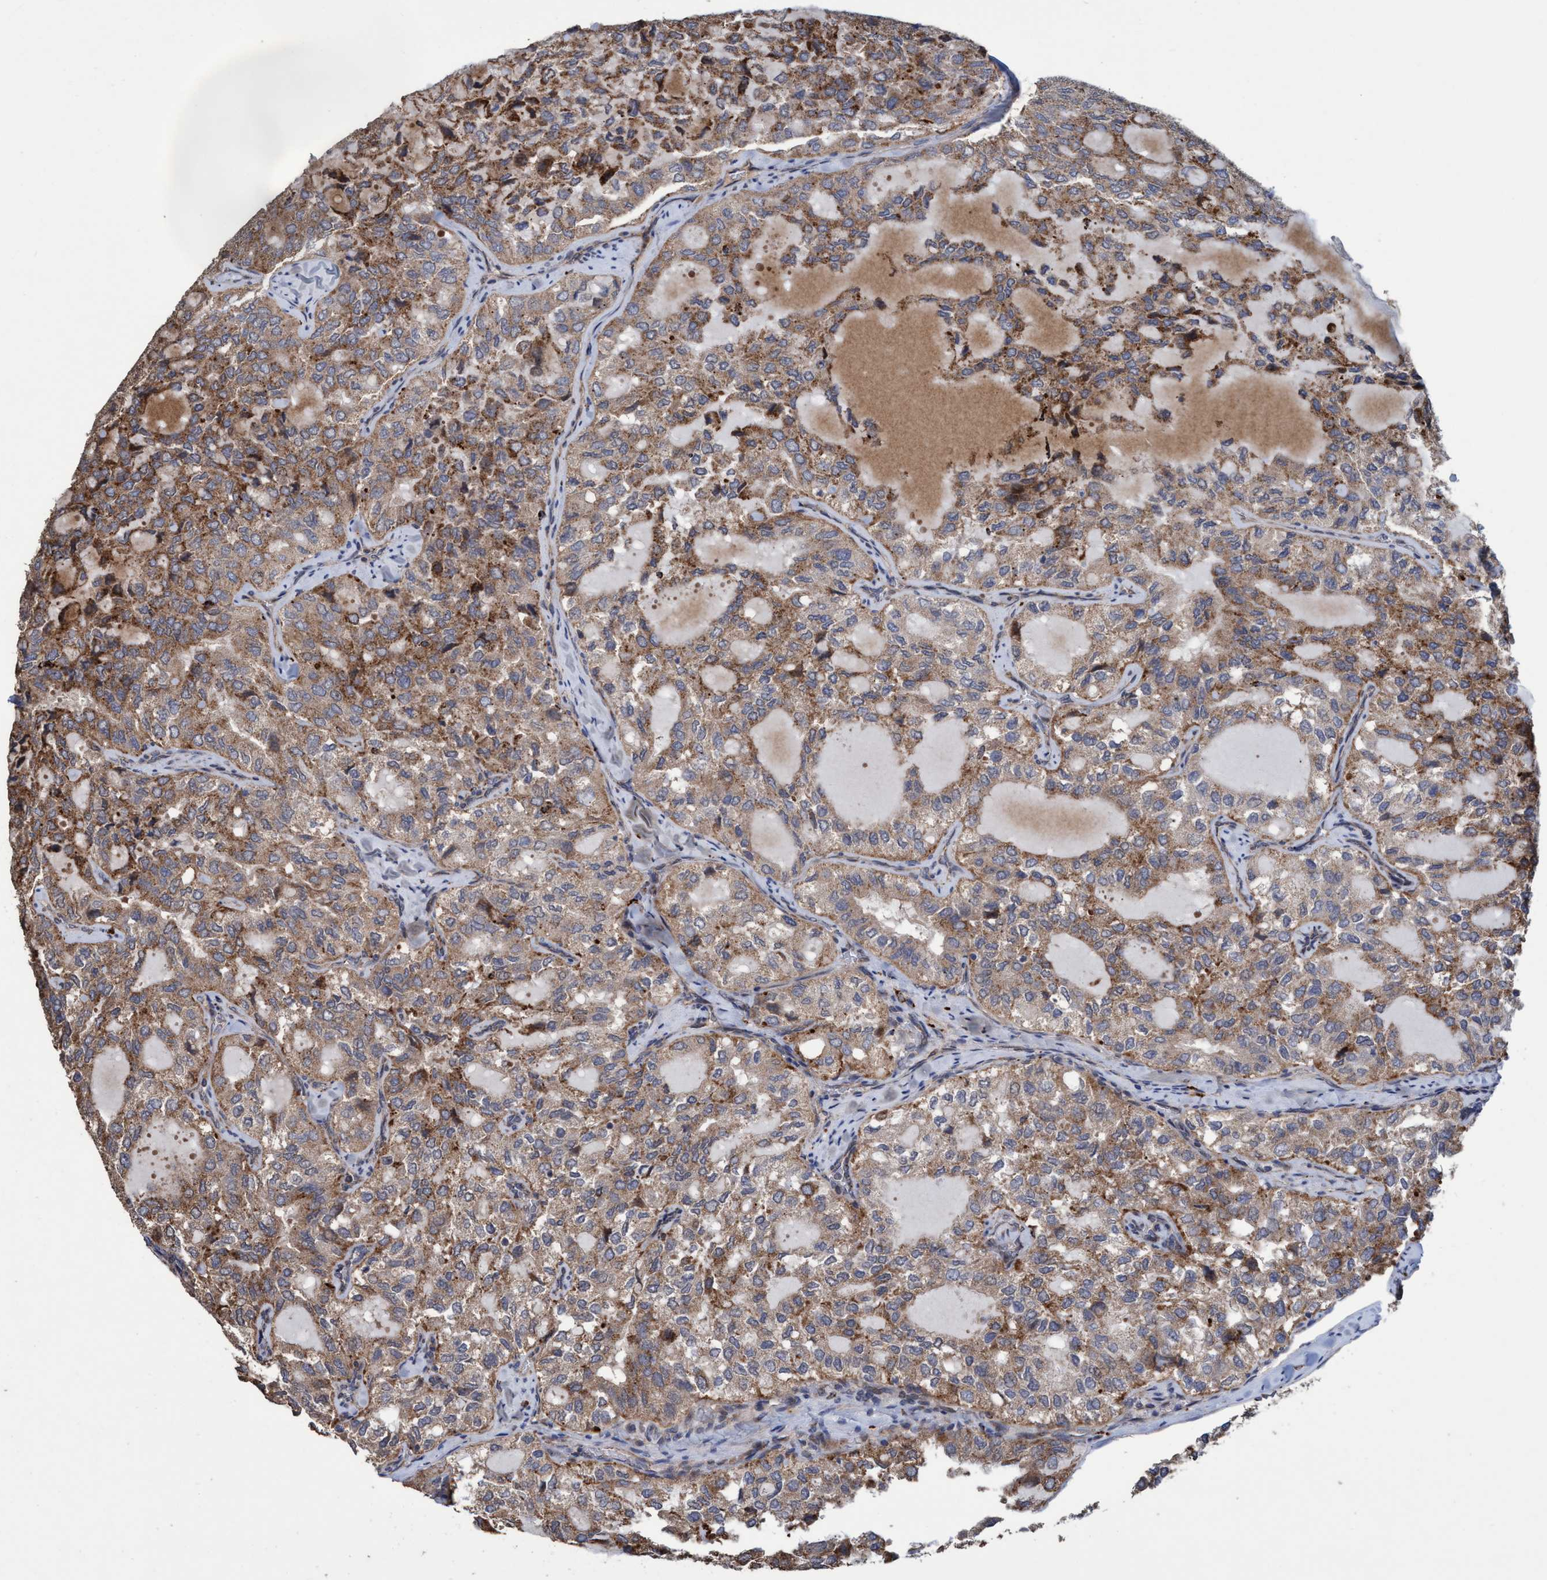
{"staining": {"intensity": "moderate", "quantity": ">75%", "location": "cytoplasmic/membranous"}, "tissue": "thyroid cancer", "cell_type": "Tumor cells", "image_type": "cancer", "snomed": [{"axis": "morphology", "description": "Follicular adenoma carcinoma, NOS"}, {"axis": "topography", "description": "Thyroid gland"}], "caption": "Immunohistochemical staining of follicular adenoma carcinoma (thyroid) displays medium levels of moderate cytoplasmic/membranous expression in about >75% of tumor cells.", "gene": "BBS9", "patient": {"sex": "male", "age": 75}}